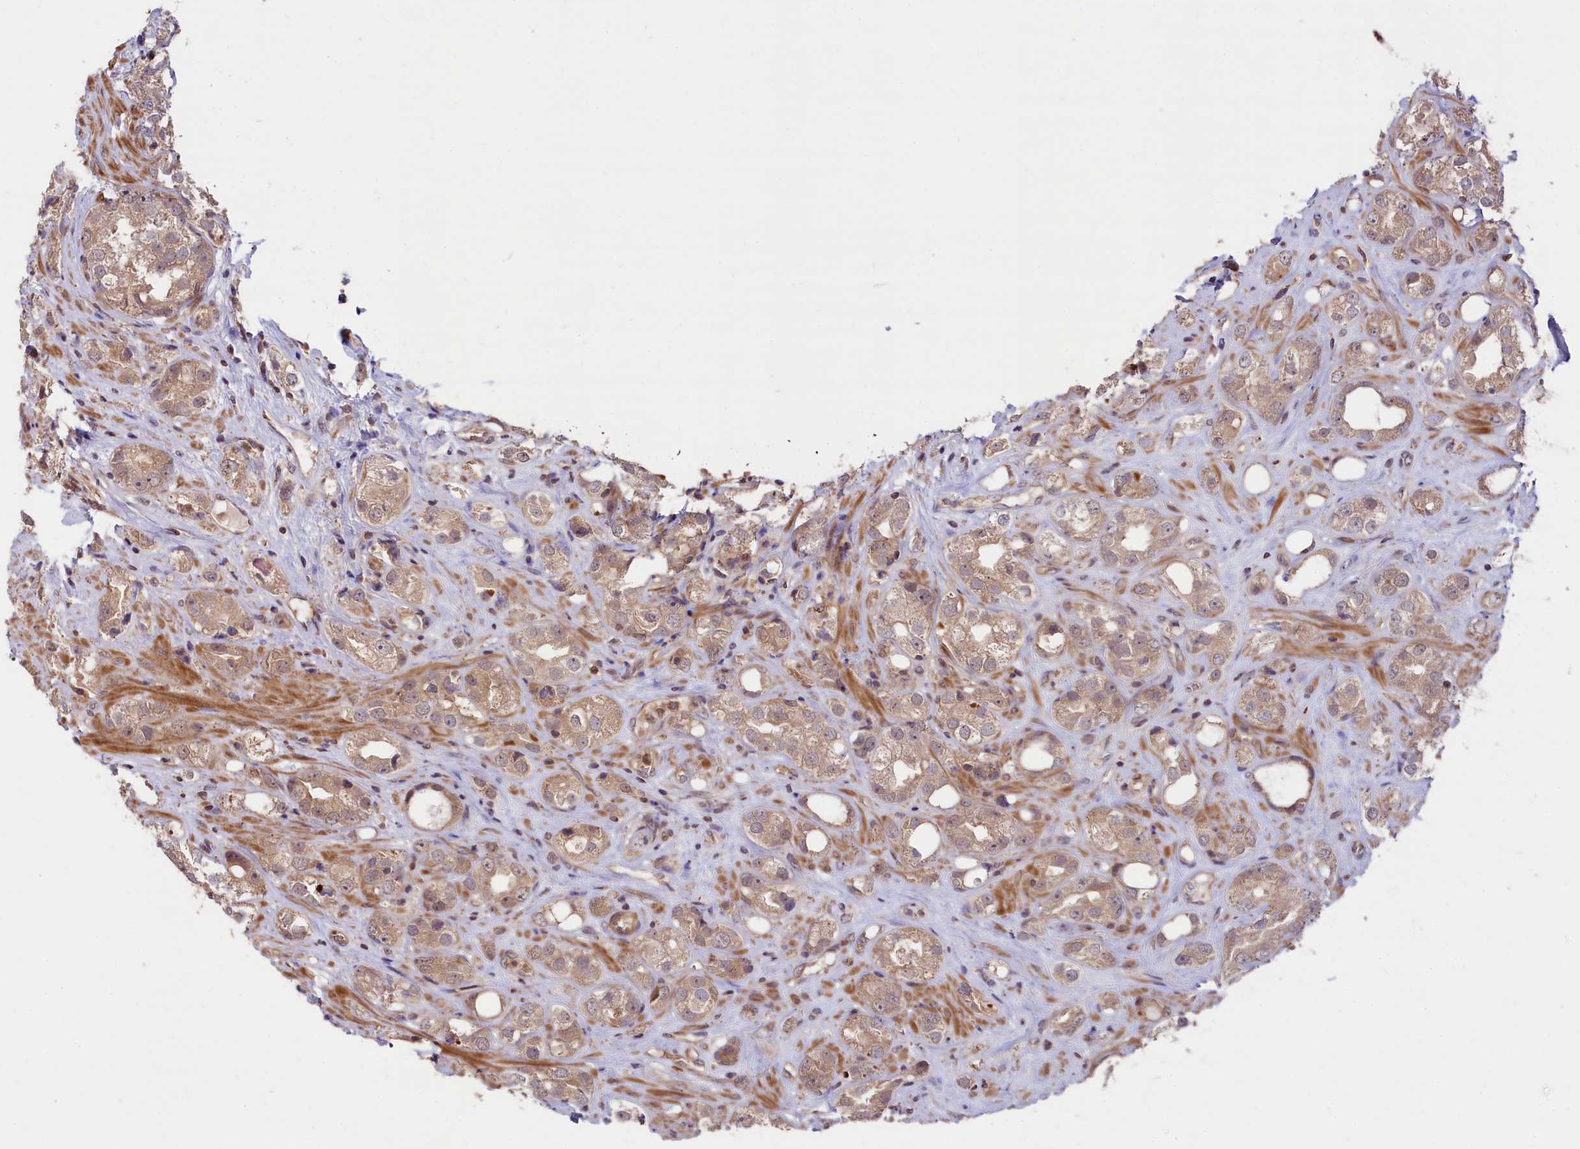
{"staining": {"intensity": "weak", "quantity": "25%-75%", "location": "cytoplasmic/membranous"}, "tissue": "prostate cancer", "cell_type": "Tumor cells", "image_type": "cancer", "snomed": [{"axis": "morphology", "description": "Adenocarcinoma, NOS"}, {"axis": "topography", "description": "Prostate"}], "caption": "Immunohistochemistry (DAB (3,3'-diaminobenzidine)) staining of prostate cancer shows weak cytoplasmic/membranous protein staining in approximately 25%-75% of tumor cells.", "gene": "RIC8A", "patient": {"sex": "male", "age": 79}}